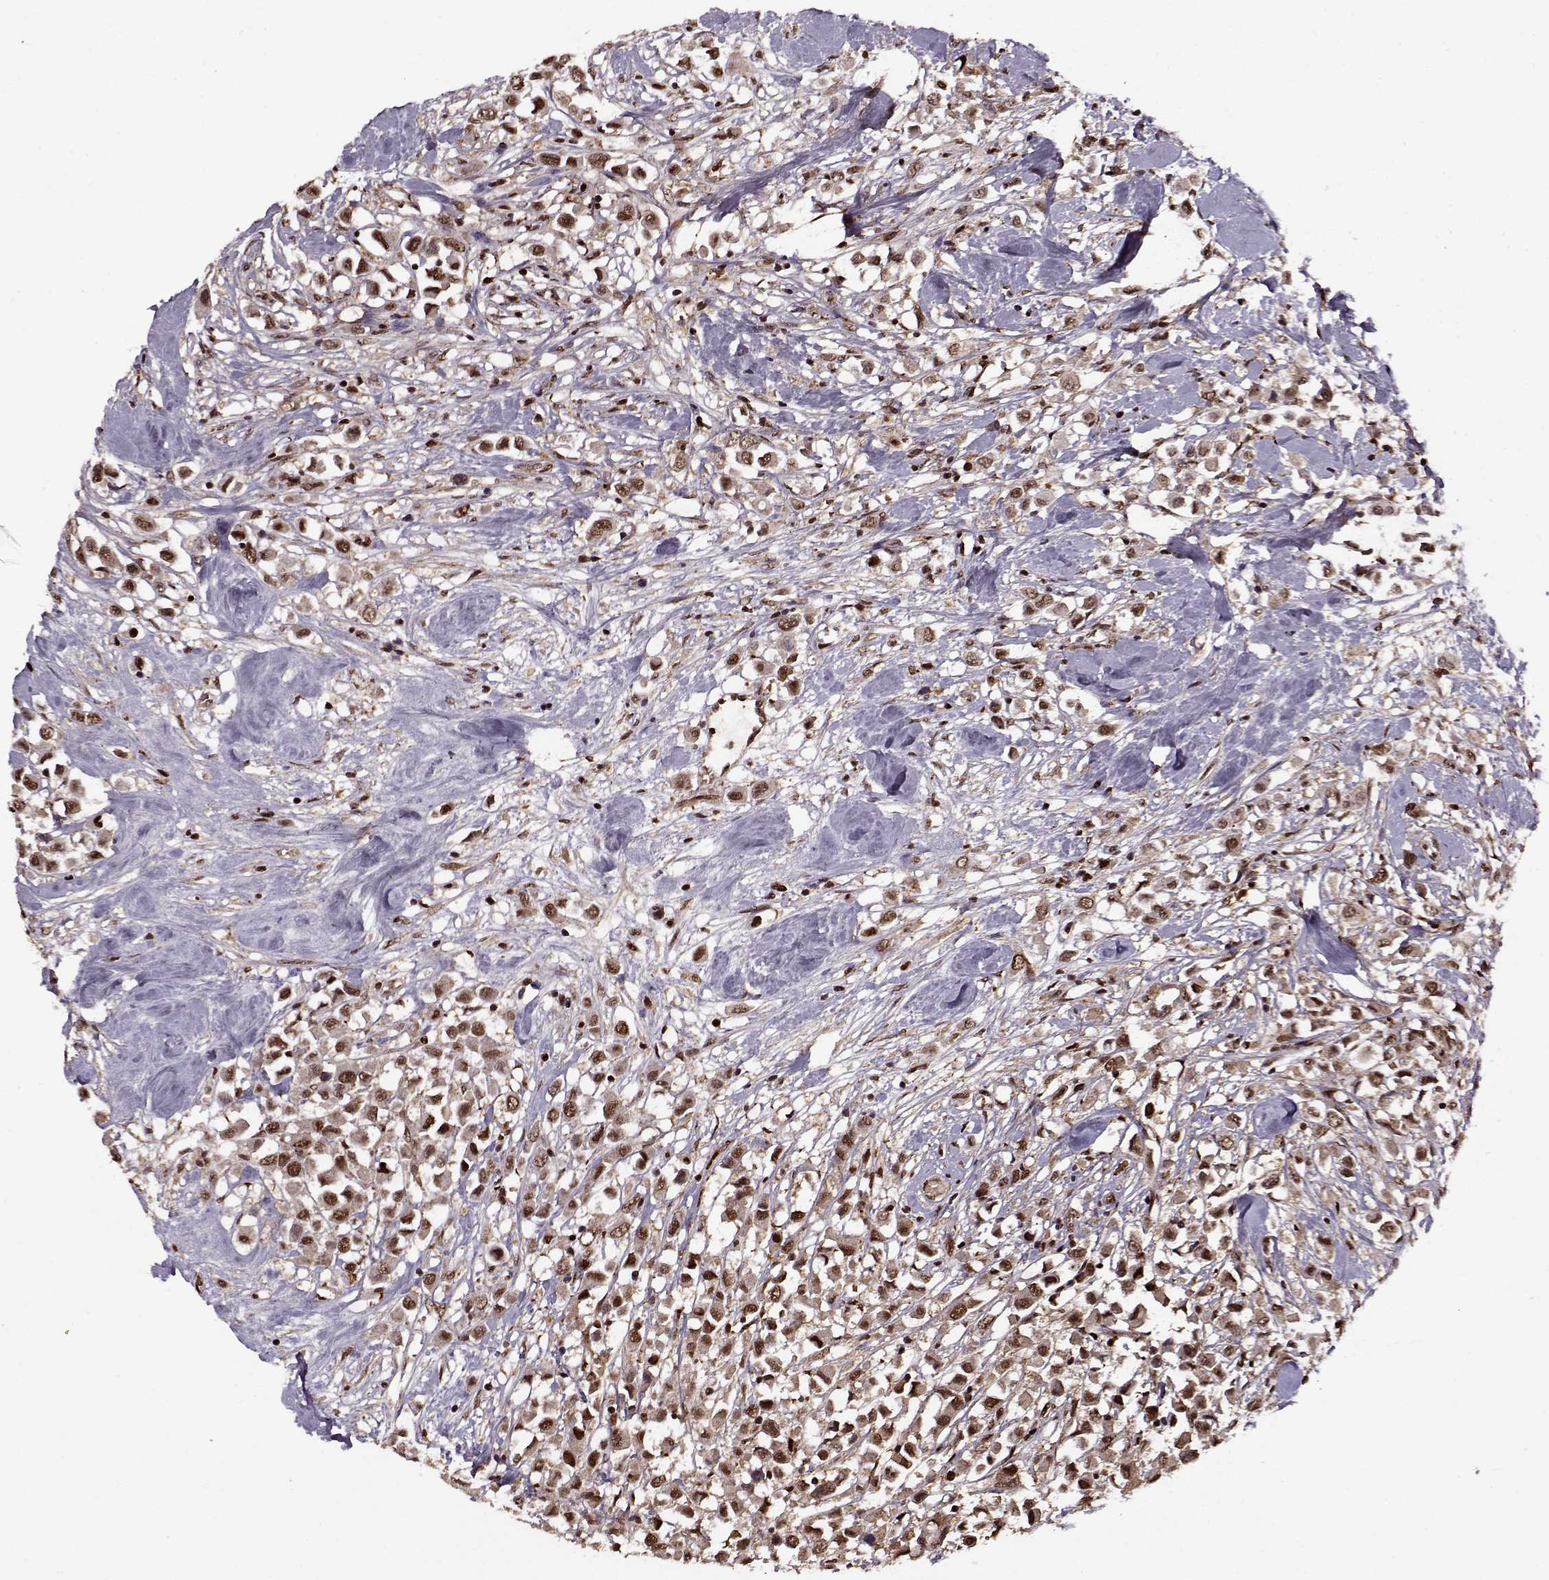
{"staining": {"intensity": "strong", "quantity": ">75%", "location": "nuclear"}, "tissue": "breast cancer", "cell_type": "Tumor cells", "image_type": "cancer", "snomed": [{"axis": "morphology", "description": "Duct carcinoma"}, {"axis": "topography", "description": "Breast"}], "caption": "Invasive ductal carcinoma (breast) stained with DAB immunohistochemistry reveals high levels of strong nuclear positivity in approximately >75% of tumor cells.", "gene": "PSMA7", "patient": {"sex": "female", "age": 61}}